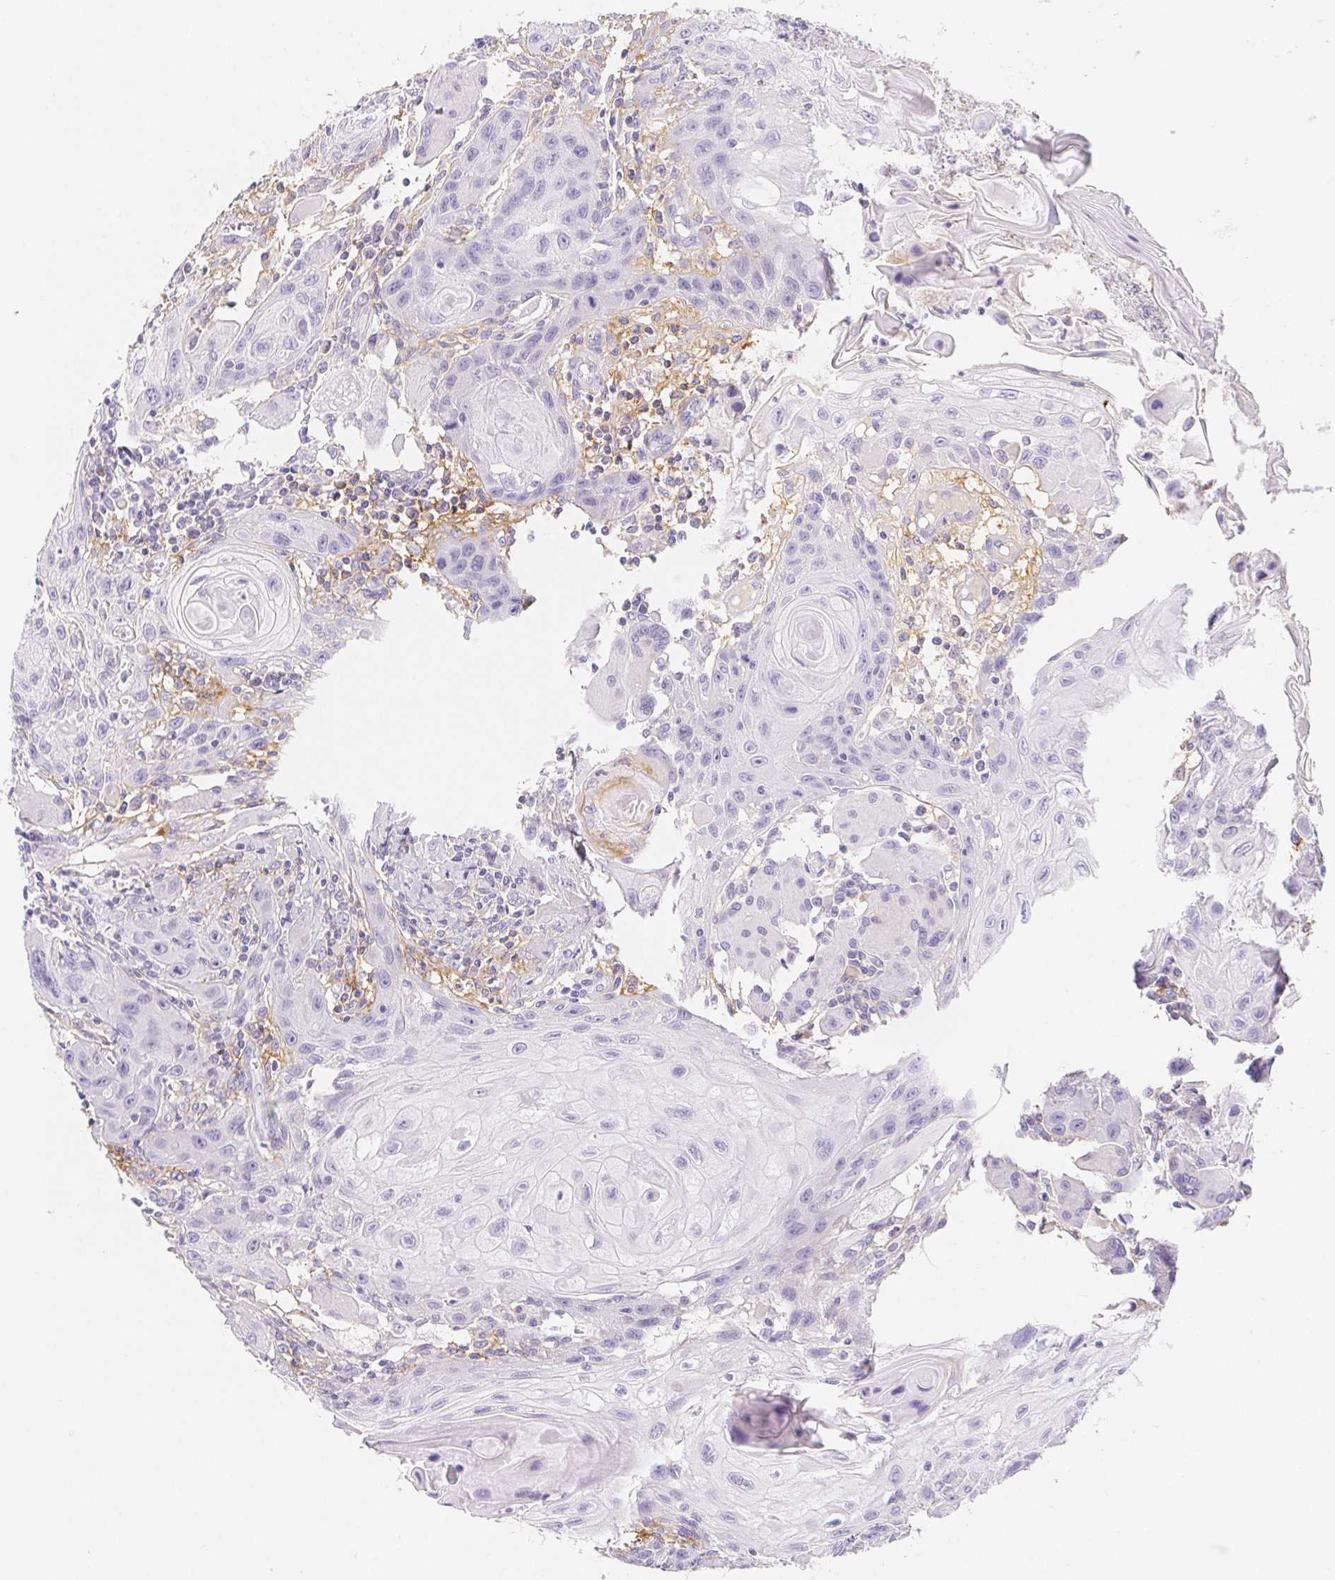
{"staining": {"intensity": "negative", "quantity": "none", "location": "none"}, "tissue": "head and neck cancer", "cell_type": "Tumor cells", "image_type": "cancer", "snomed": [{"axis": "morphology", "description": "Squamous cell carcinoma, NOS"}, {"axis": "topography", "description": "Oral tissue"}, {"axis": "topography", "description": "Head-Neck"}], "caption": "Immunohistochemical staining of human head and neck cancer displays no significant expression in tumor cells.", "gene": "ITIH2", "patient": {"sex": "male", "age": 58}}